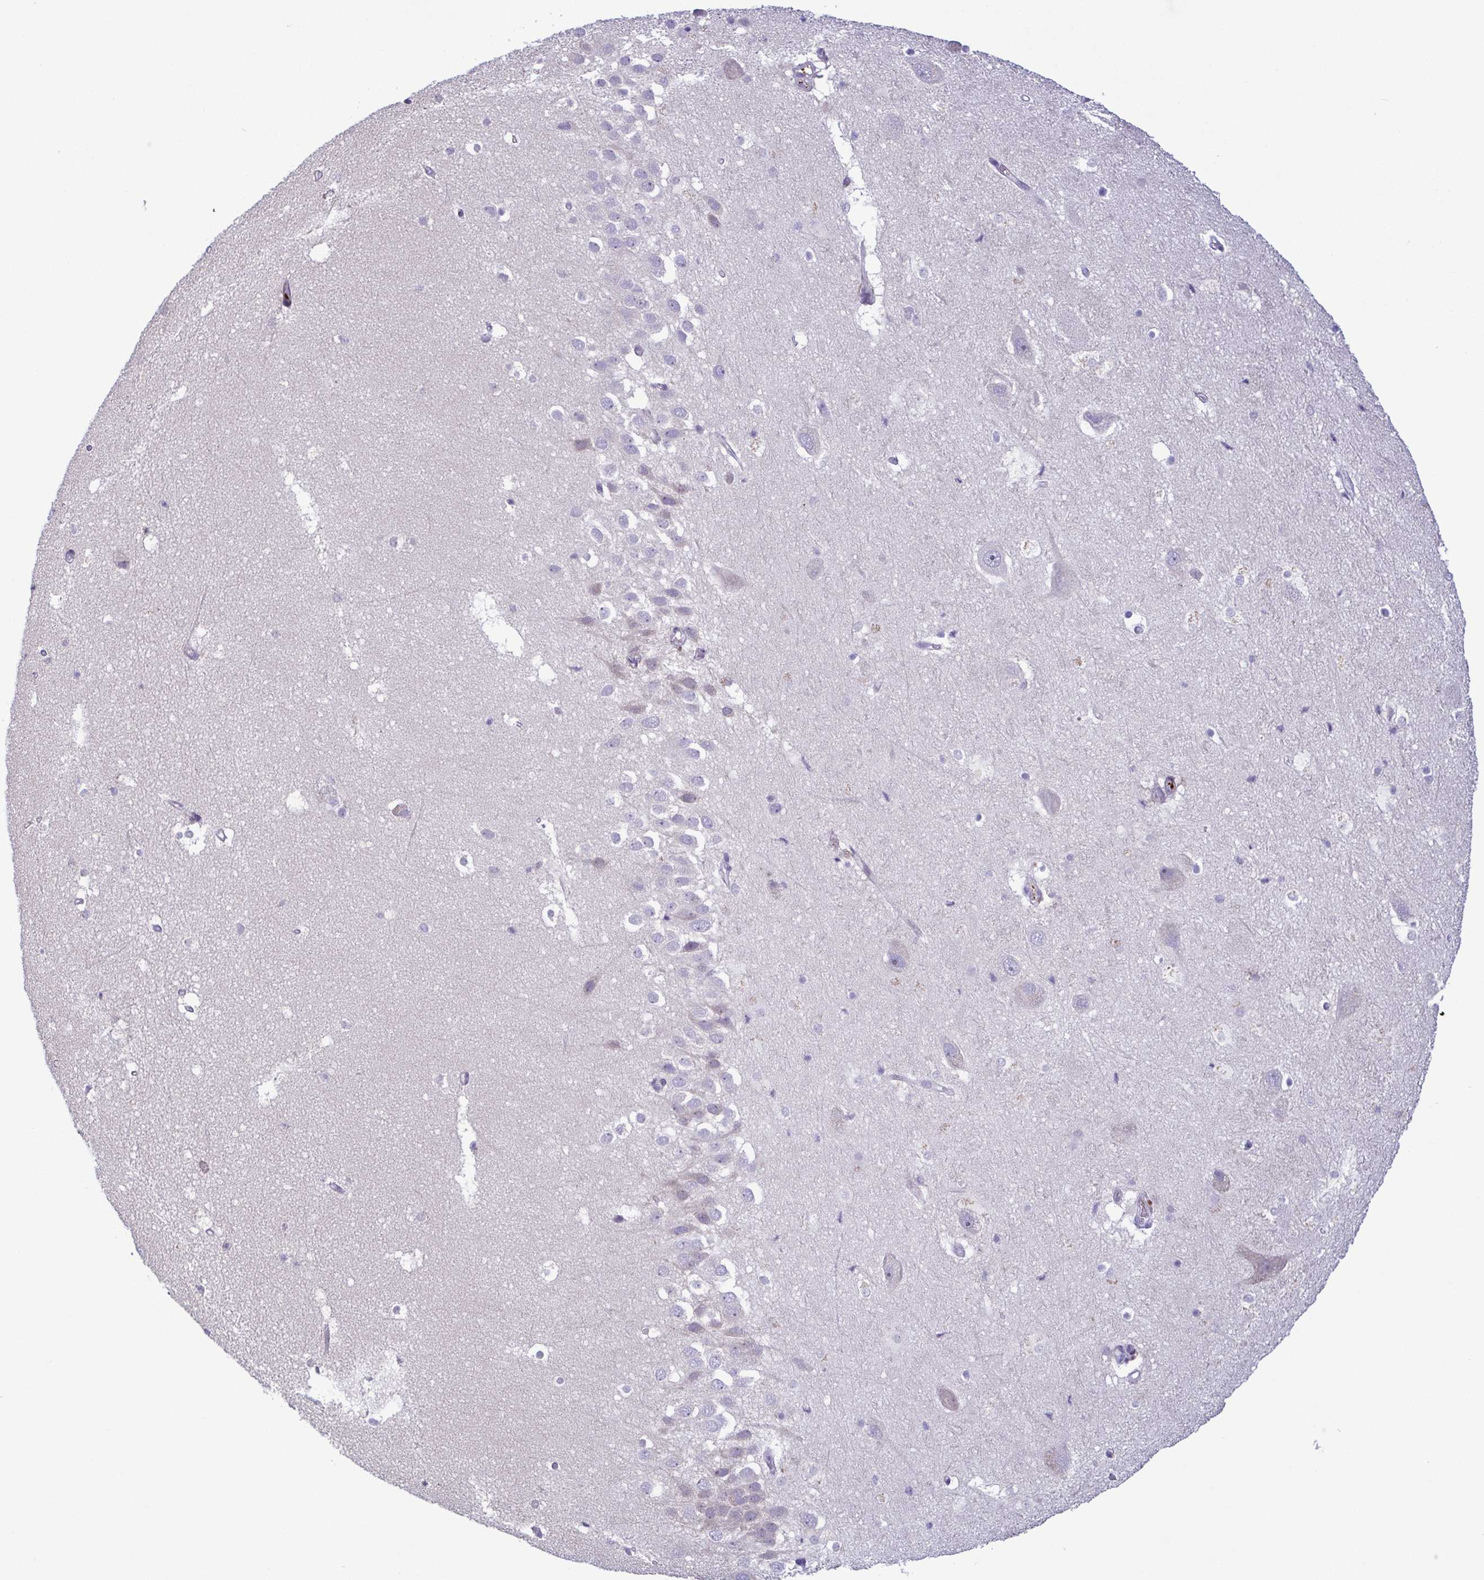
{"staining": {"intensity": "negative", "quantity": "none", "location": "none"}, "tissue": "hippocampus", "cell_type": "Glial cells", "image_type": "normal", "snomed": [{"axis": "morphology", "description": "Normal tissue, NOS"}, {"axis": "topography", "description": "Hippocampus"}], "caption": "An immunohistochemistry histopathology image of benign hippocampus is shown. There is no staining in glial cells of hippocampus. Brightfield microscopy of immunohistochemistry stained with DAB (3,3'-diaminobenzidine) (brown) and hematoxylin (blue), captured at high magnification.", "gene": "F13B", "patient": {"sex": "male", "age": 26}}